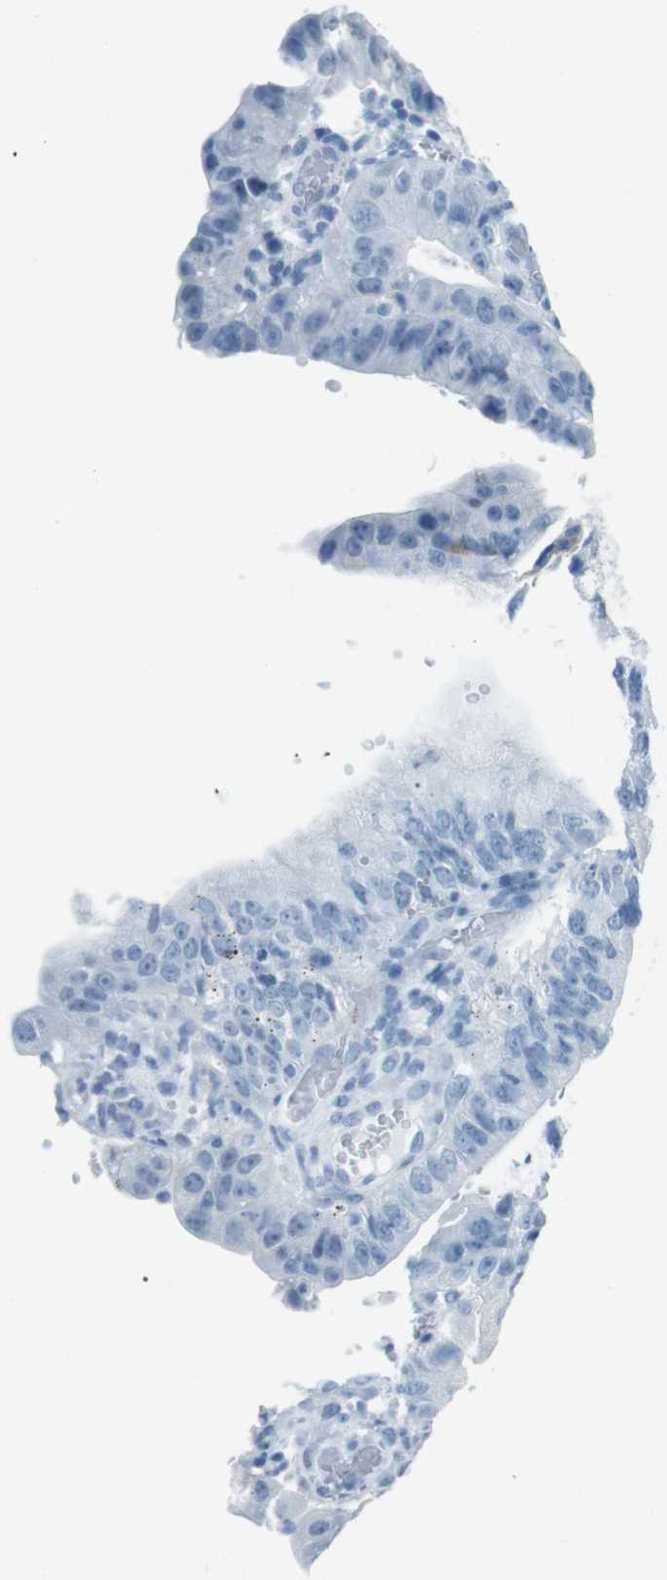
{"staining": {"intensity": "negative", "quantity": "none", "location": "none"}, "tissue": "stomach cancer", "cell_type": "Tumor cells", "image_type": "cancer", "snomed": [{"axis": "morphology", "description": "Adenocarcinoma, NOS"}, {"axis": "topography", "description": "Stomach"}], "caption": "DAB immunohistochemical staining of human adenocarcinoma (stomach) exhibits no significant positivity in tumor cells. (Stains: DAB immunohistochemistry (IHC) with hematoxylin counter stain, Microscopy: brightfield microscopy at high magnification).", "gene": "TMEM207", "patient": {"sex": "male", "age": 59}}